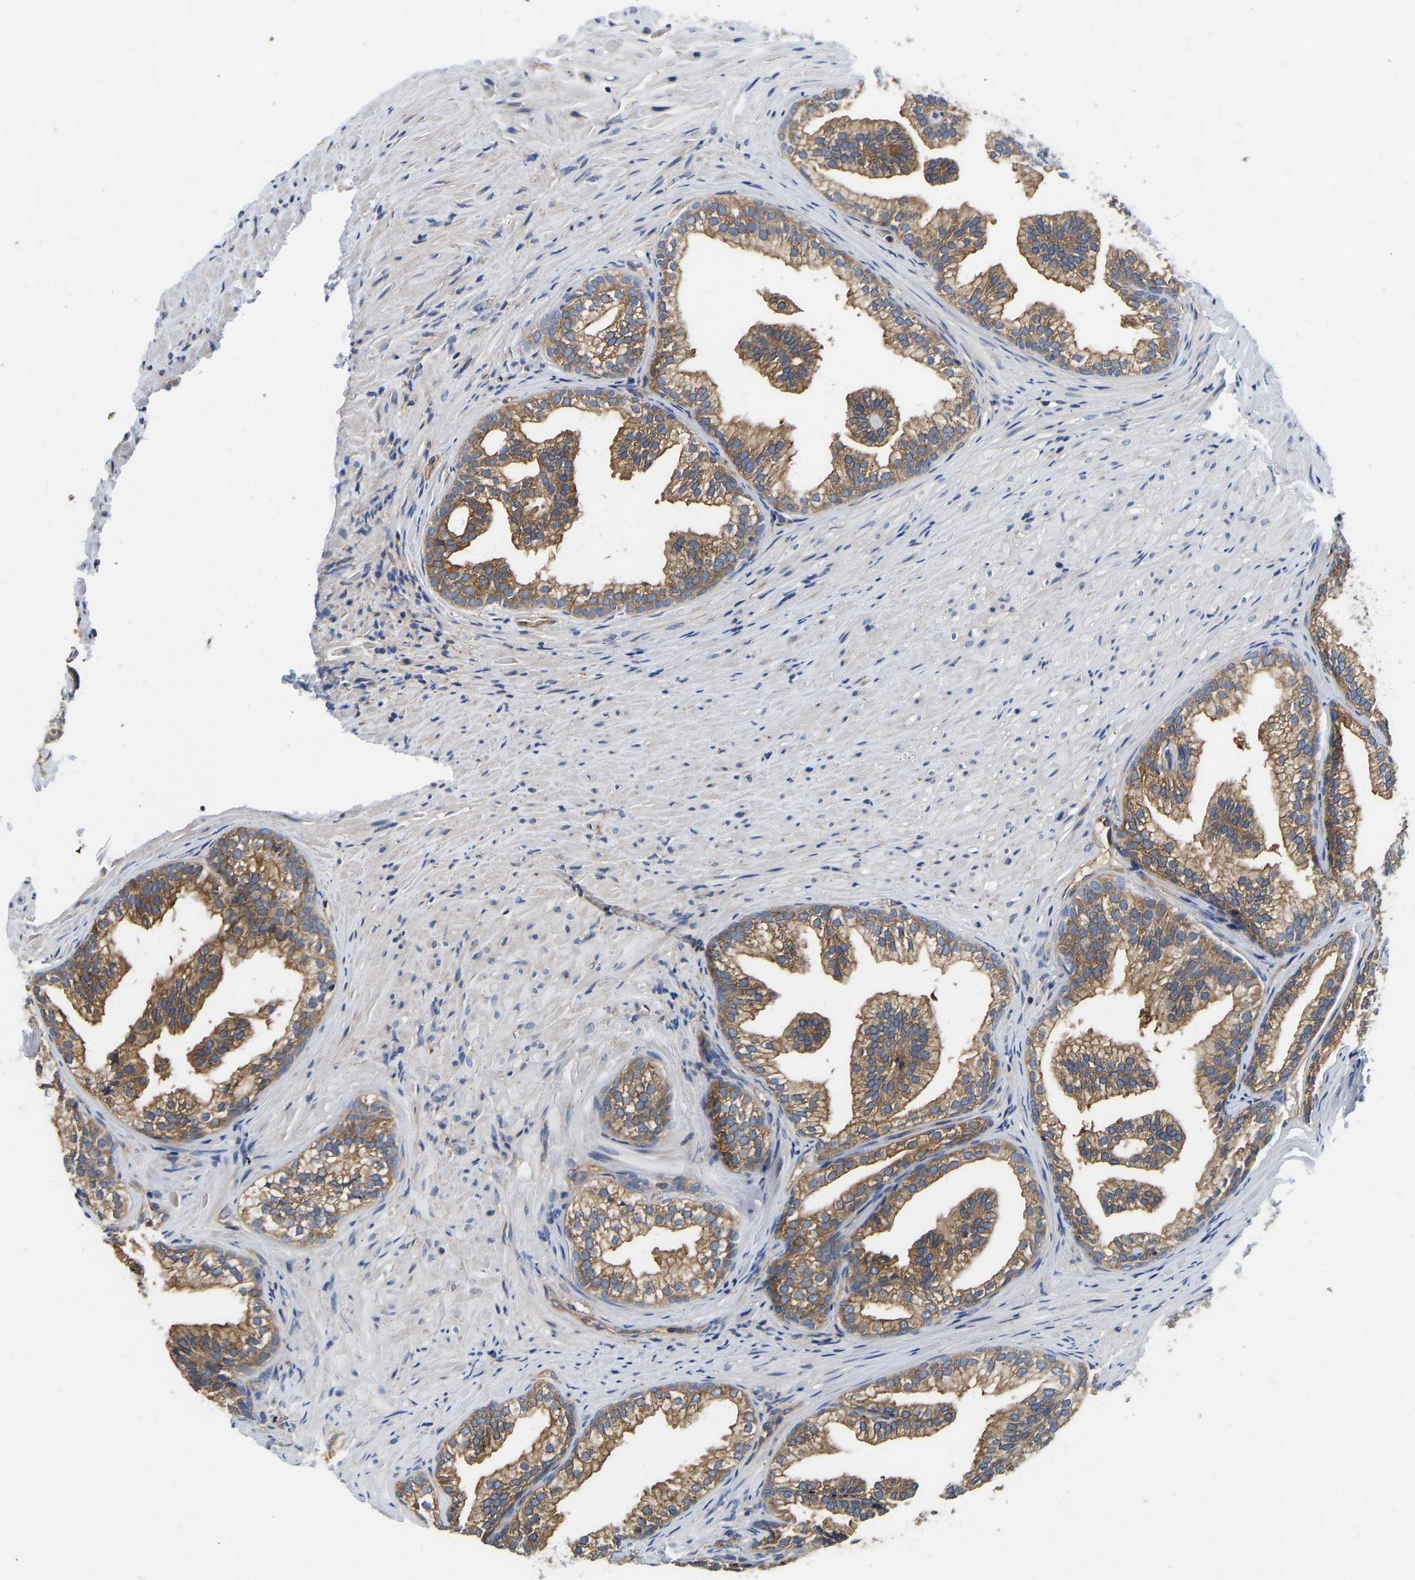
{"staining": {"intensity": "moderate", "quantity": ">75%", "location": "cytoplasmic/membranous"}, "tissue": "prostate", "cell_type": "Glandular cells", "image_type": "normal", "snomed": [{"axis": "morphology", "description": "Normal tissue, NOS"}, {"axis": "topography", "description": "Prostate"}], "caption": "A brown stain shows moderate cytoplasmic/membranous staining of a protein in glandular cells of benign prostate.", "gene": "FLNB", "patient": {"sex": "male", "age": 76}}